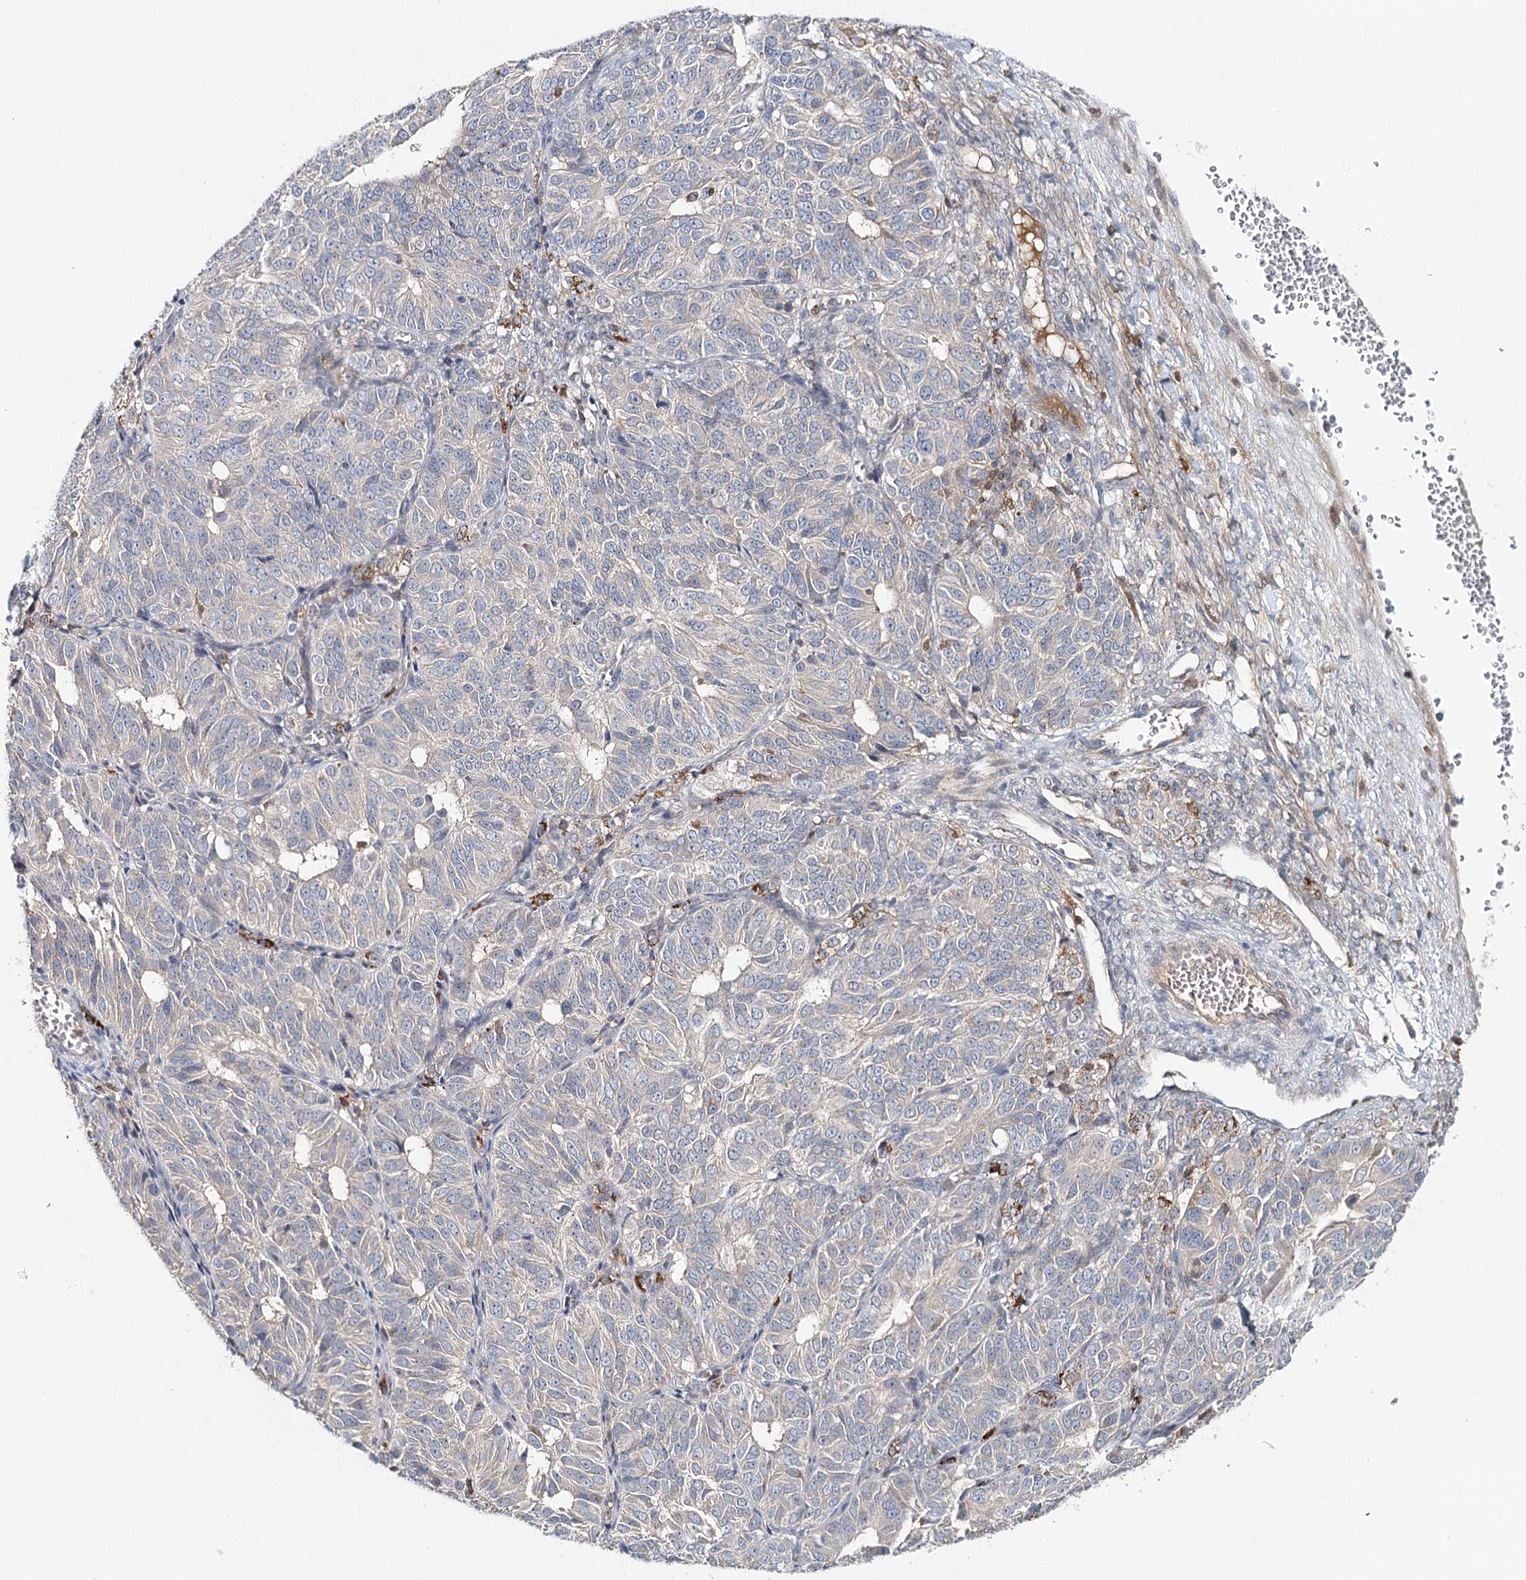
{"staining": {"intensity": "negative", "quantity": "none", "location": "none"}, "tissue": "ovarian cancer", "cell_type": "Tumor cells", "image_type": "cancer", "snomed": [{"axis": "morphology", "description": "Carcinoma, endometroid"}, {"axis": "topography", "description": "Ovary"}], "caption": "This is a image of immunohistochemistry staining of ovarian endometroid carcinoma, which shows no positivity in tumor cells. Brightfield microscopy of immunohistochemistry (IHC) stained with DAB (brown) and hematoxylin (blue), captured at high magnification.", "gene": "SLC41A2", "patient": {"sex": "female", "age": 51}}